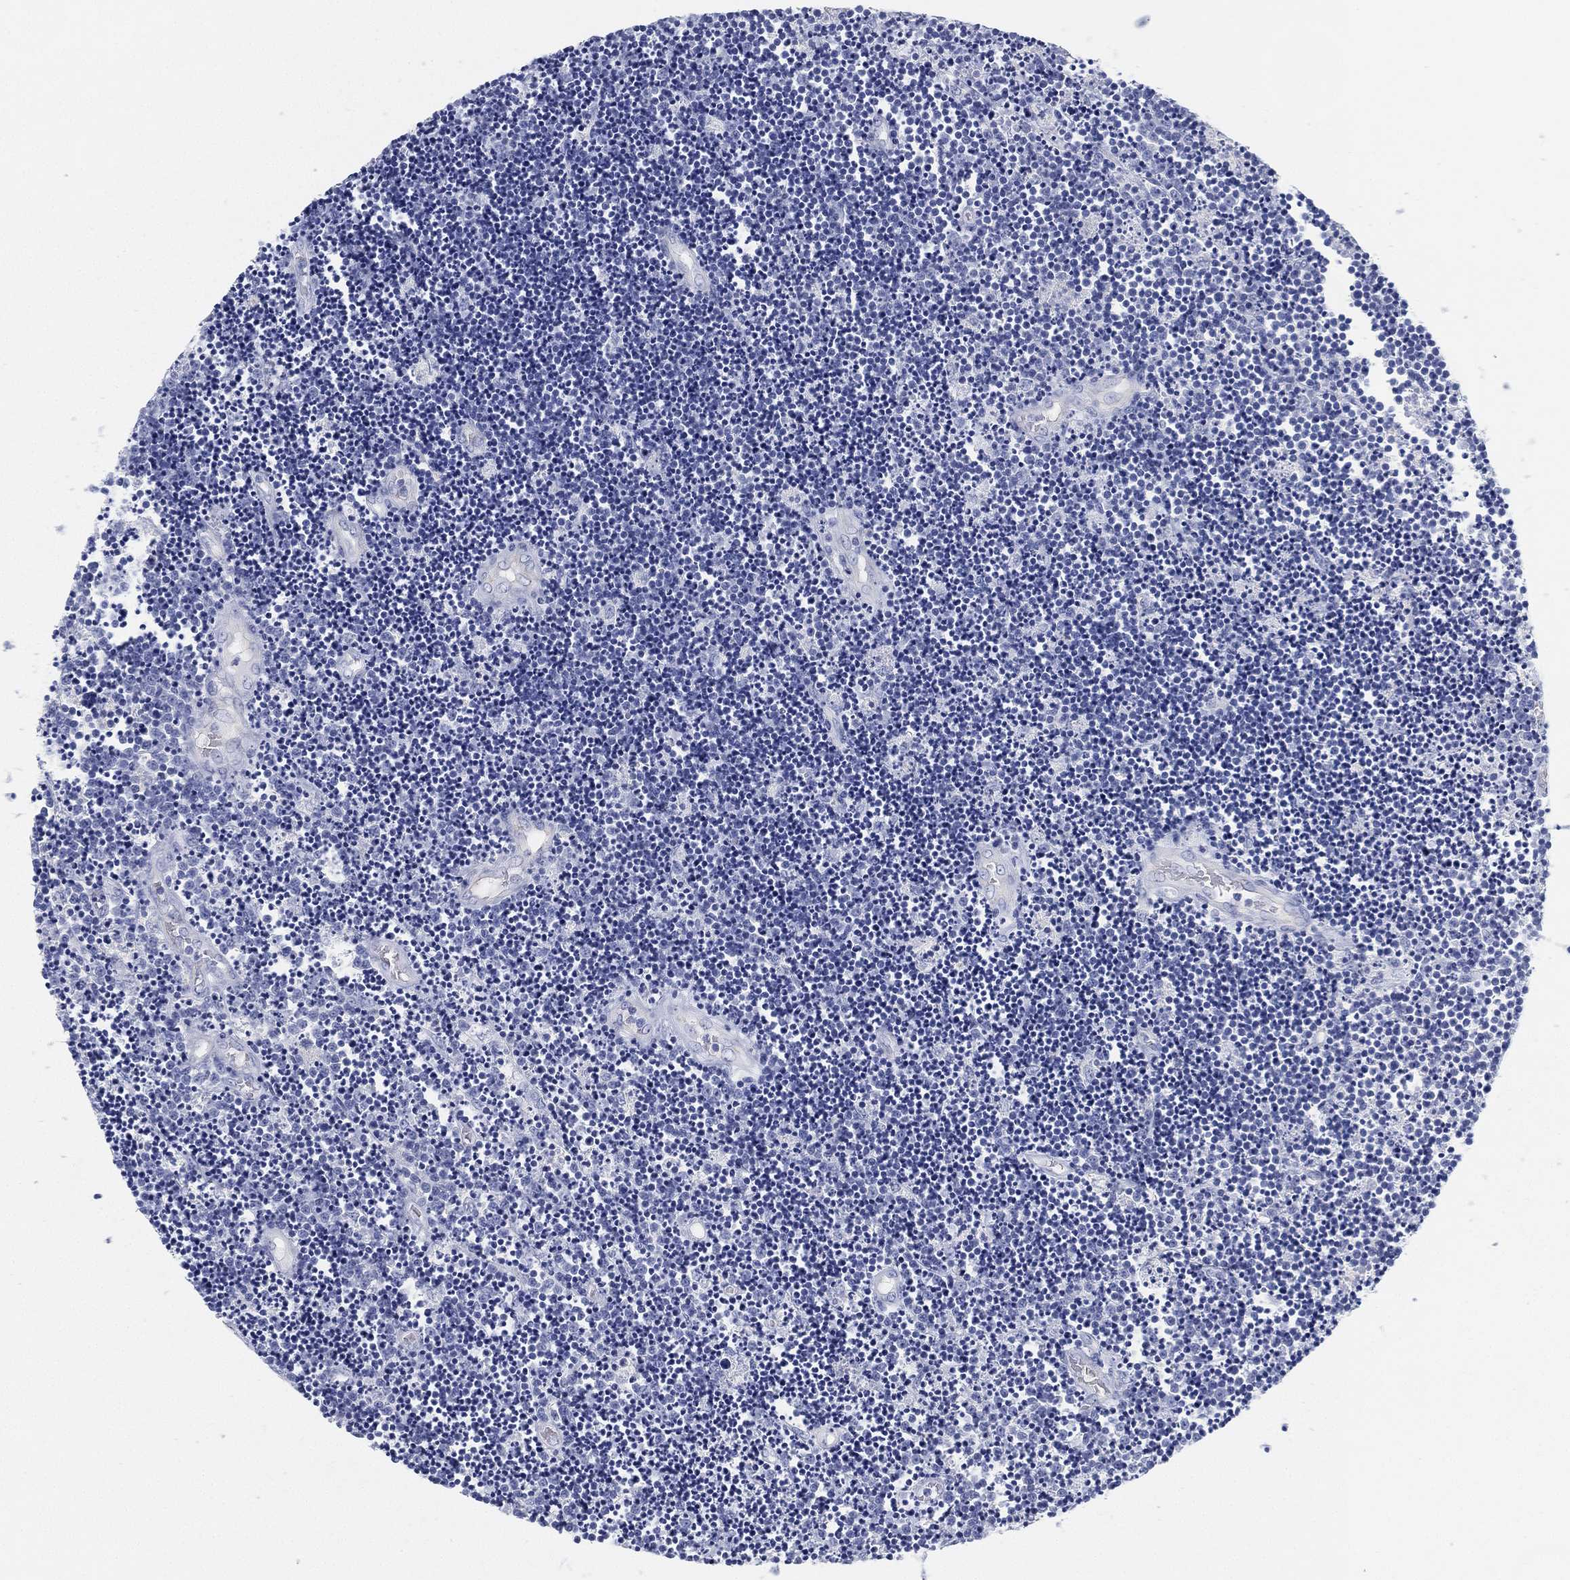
{"staining": {"intensity": "negative", "quantity": "none", "location": "none"}, "tissue": "lymphoma", "cell_type": "Tumor cells", "image_type": "cancer", "snomed": [{"axis": "morphology", "description": "Malignant lymphoma, non-Hodgkin's type, Low grade"}, {"axis": "topography", "description": "Brain"}], "caption": "An immunohistochemistry (IHC) image of lymphoma is shown. There is no staining in tumor cells of lymphoma. The staining is performed using DAB brown chromogen with nuclei counter-stained in using hematoxylin.", "gene": "GPR61", "patient": {"sex": "female", "age": 66}}